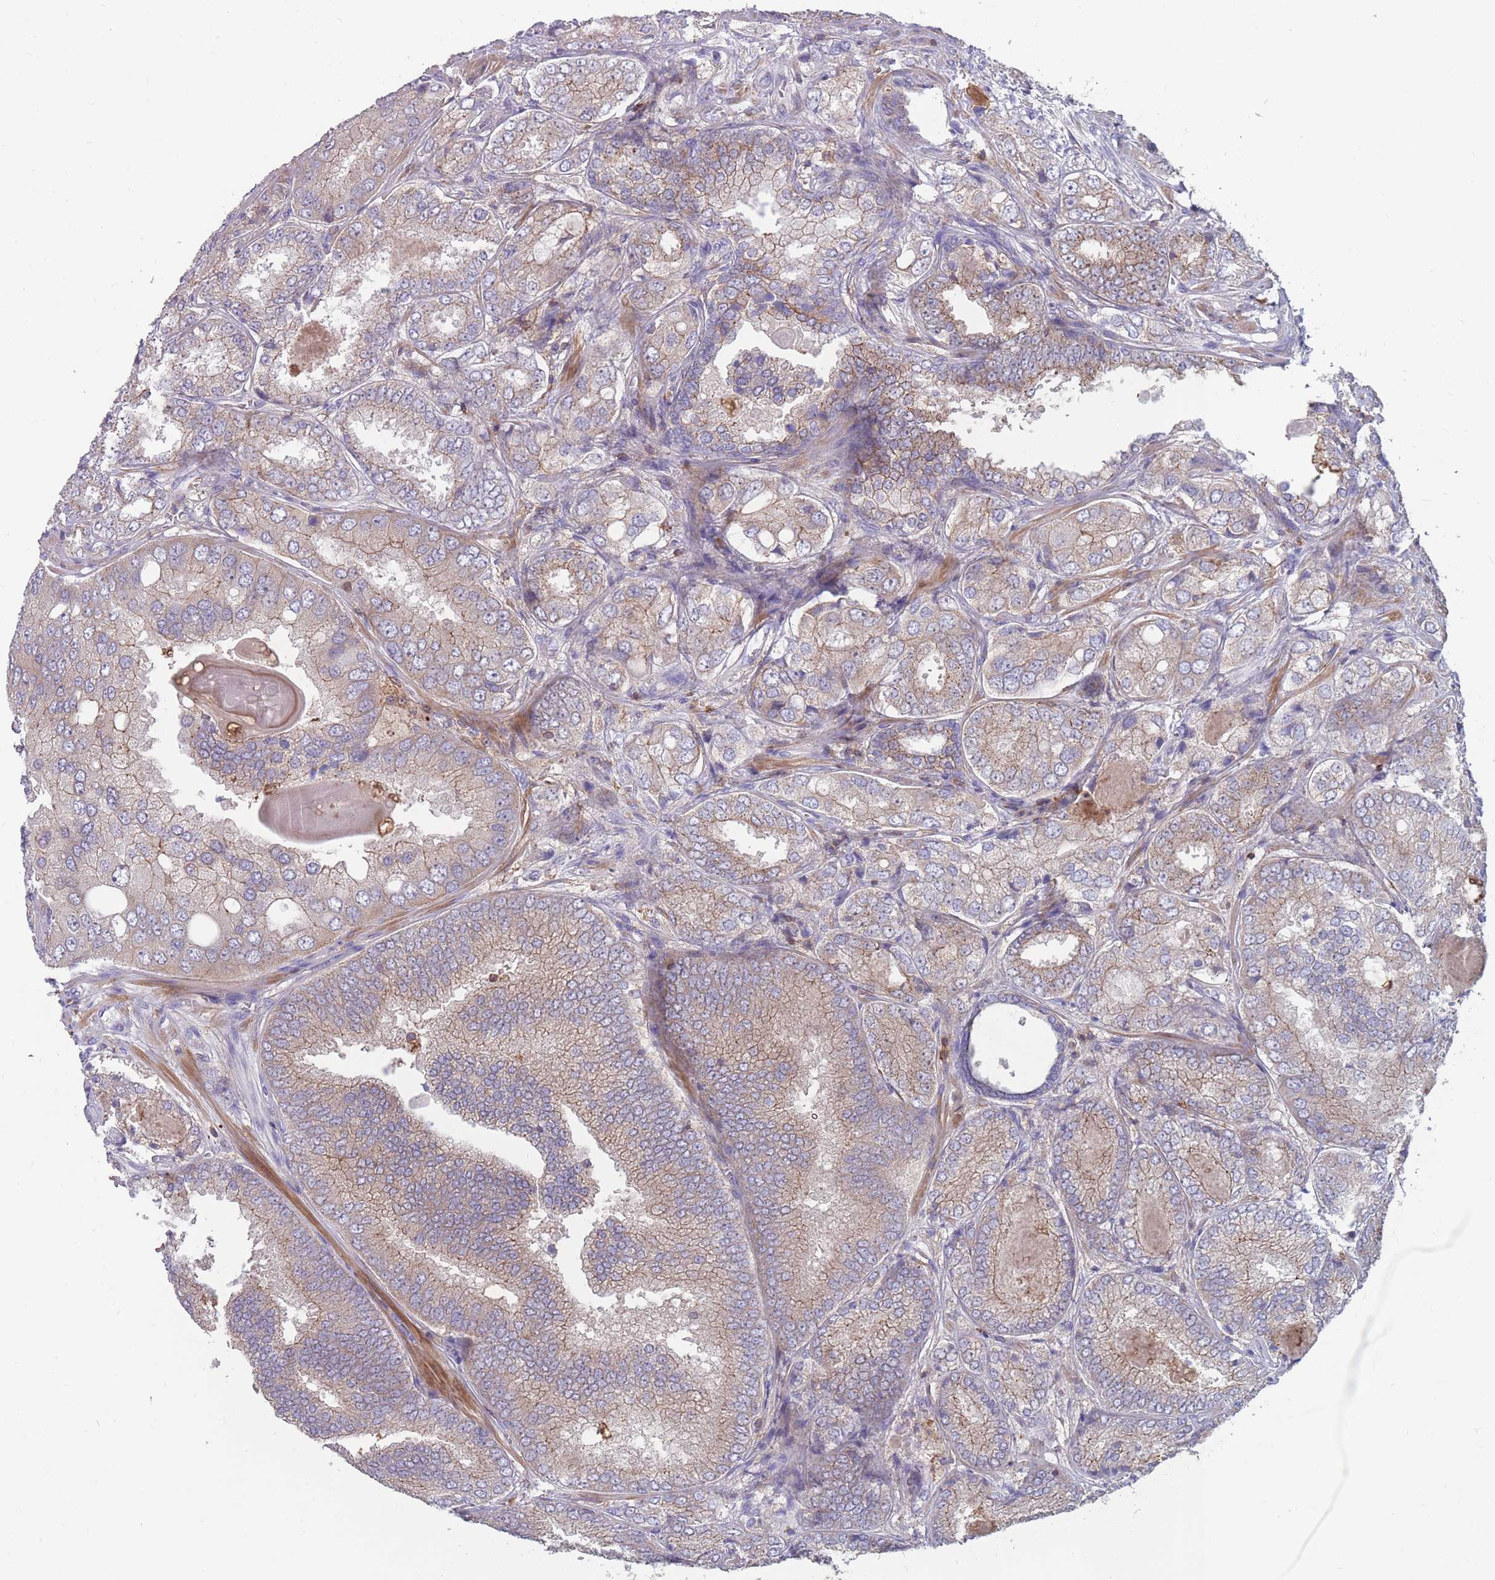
{"staining": {"intensity": "weak", "quantity": "<25%", "location": "cytoplasmic/membranous"}, "tissue": "prostate cancer", "cell_type": "Tumor cells", "image_type": "cancer", "snomed": [{"axis": "morphology", "description": "Adenocarcinoma, High grade"}, {"axis": "topography", "description": "Prostate"}], "caption": "High power microscopy photomicrograph of an IHC image of prostate cancer (high-grade adenocarcinoma), revealing no significant positivity in tumor cells. Nuclei are stained in blue.", "gene": "CD33", "patient": {"sex": "male", "age": 63}}